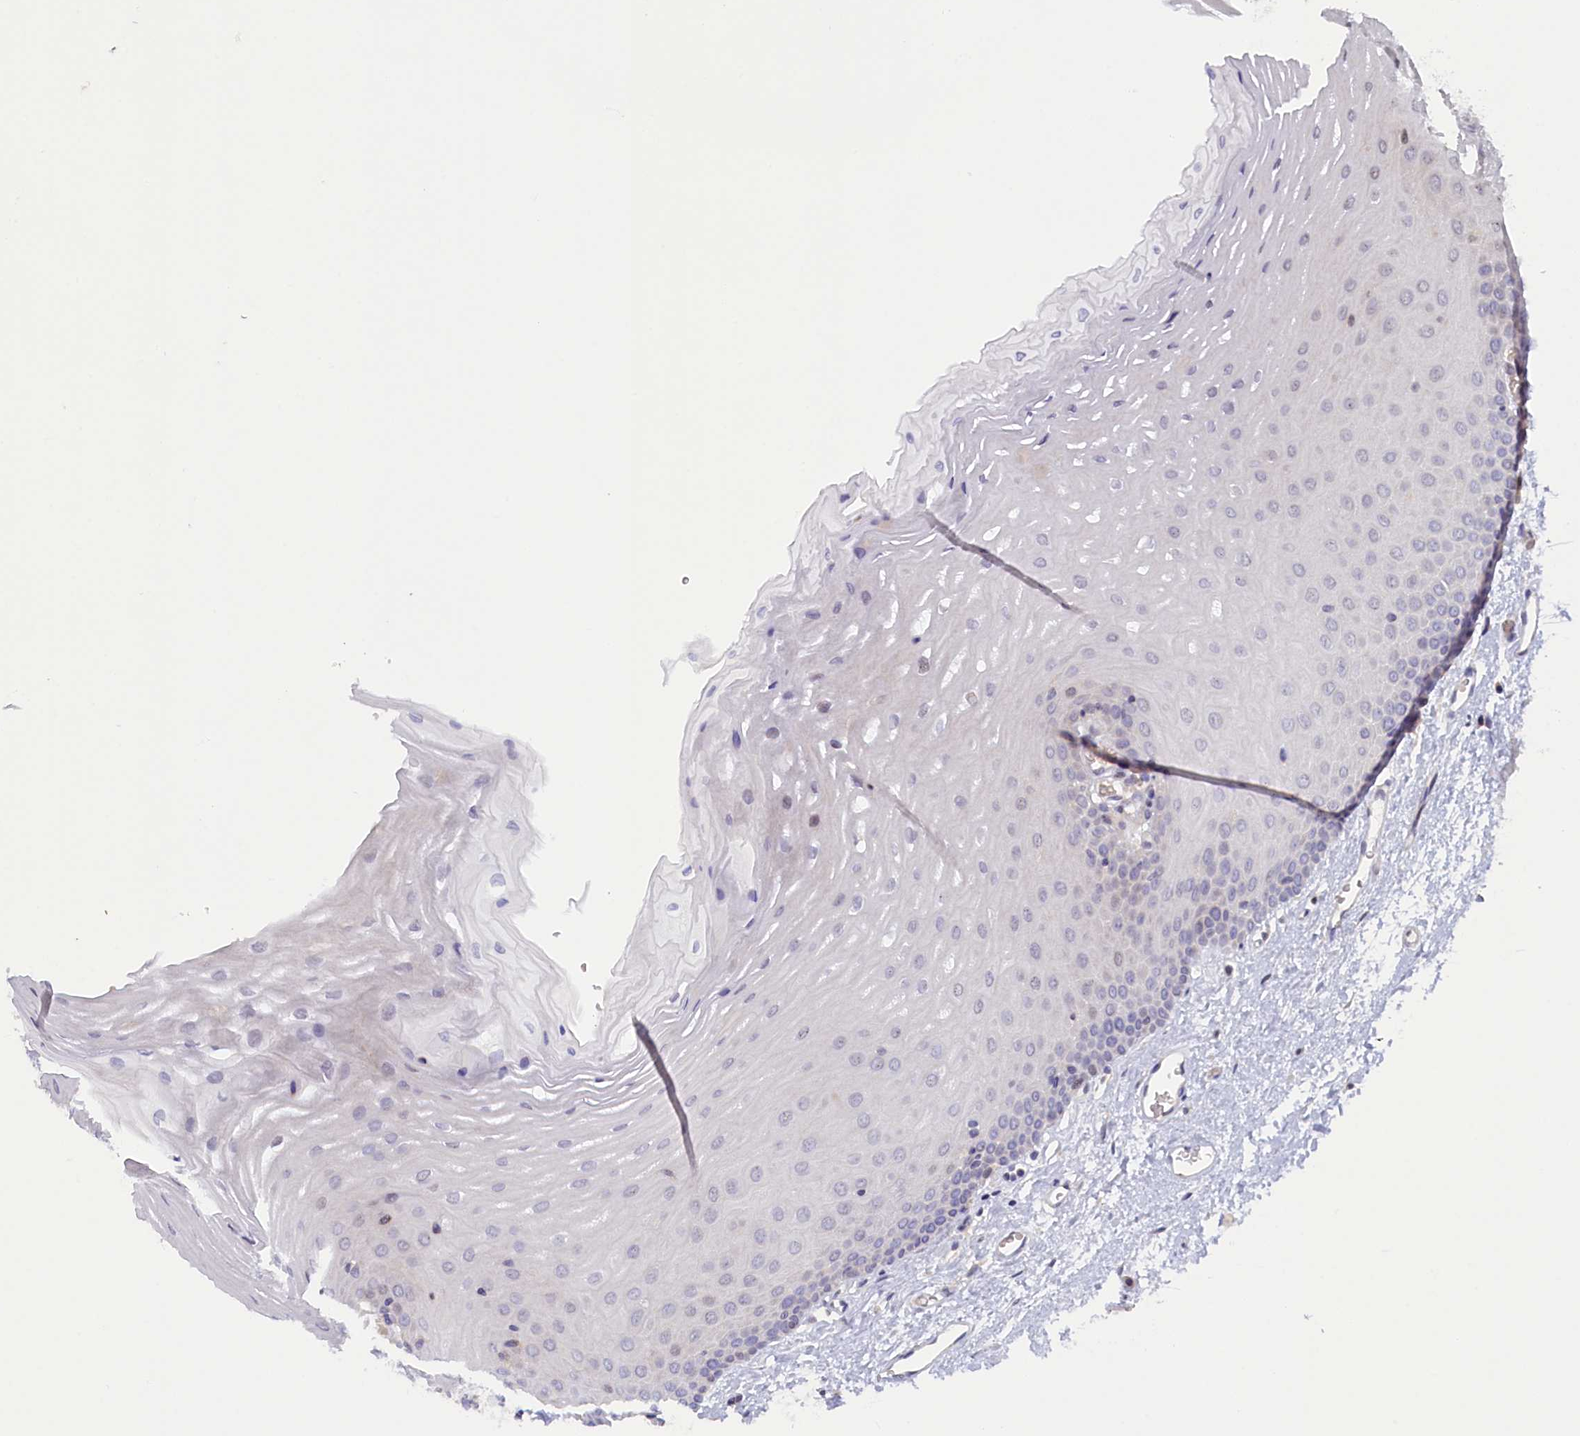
{"staining": {"intensity": "weak", "quantity": "<25%", "location": "cytoplasmic/membranous"}, "tissue": "oral mucosa", "cell_type": "Squamous epithelial cells", "image_type": "normal", "snomed": [{"axis": "morphology", "description": "Normal tissue, NOS"}, {"axis": "topography", "description": "Oral tissue"}], "caption": "This is an immunohistochemistry micrograph of normal oral mucosa. There is no staining in squamous epithelial cells.", "gene": "HYKK", "patient": {"sex": "female", "age": 70}}